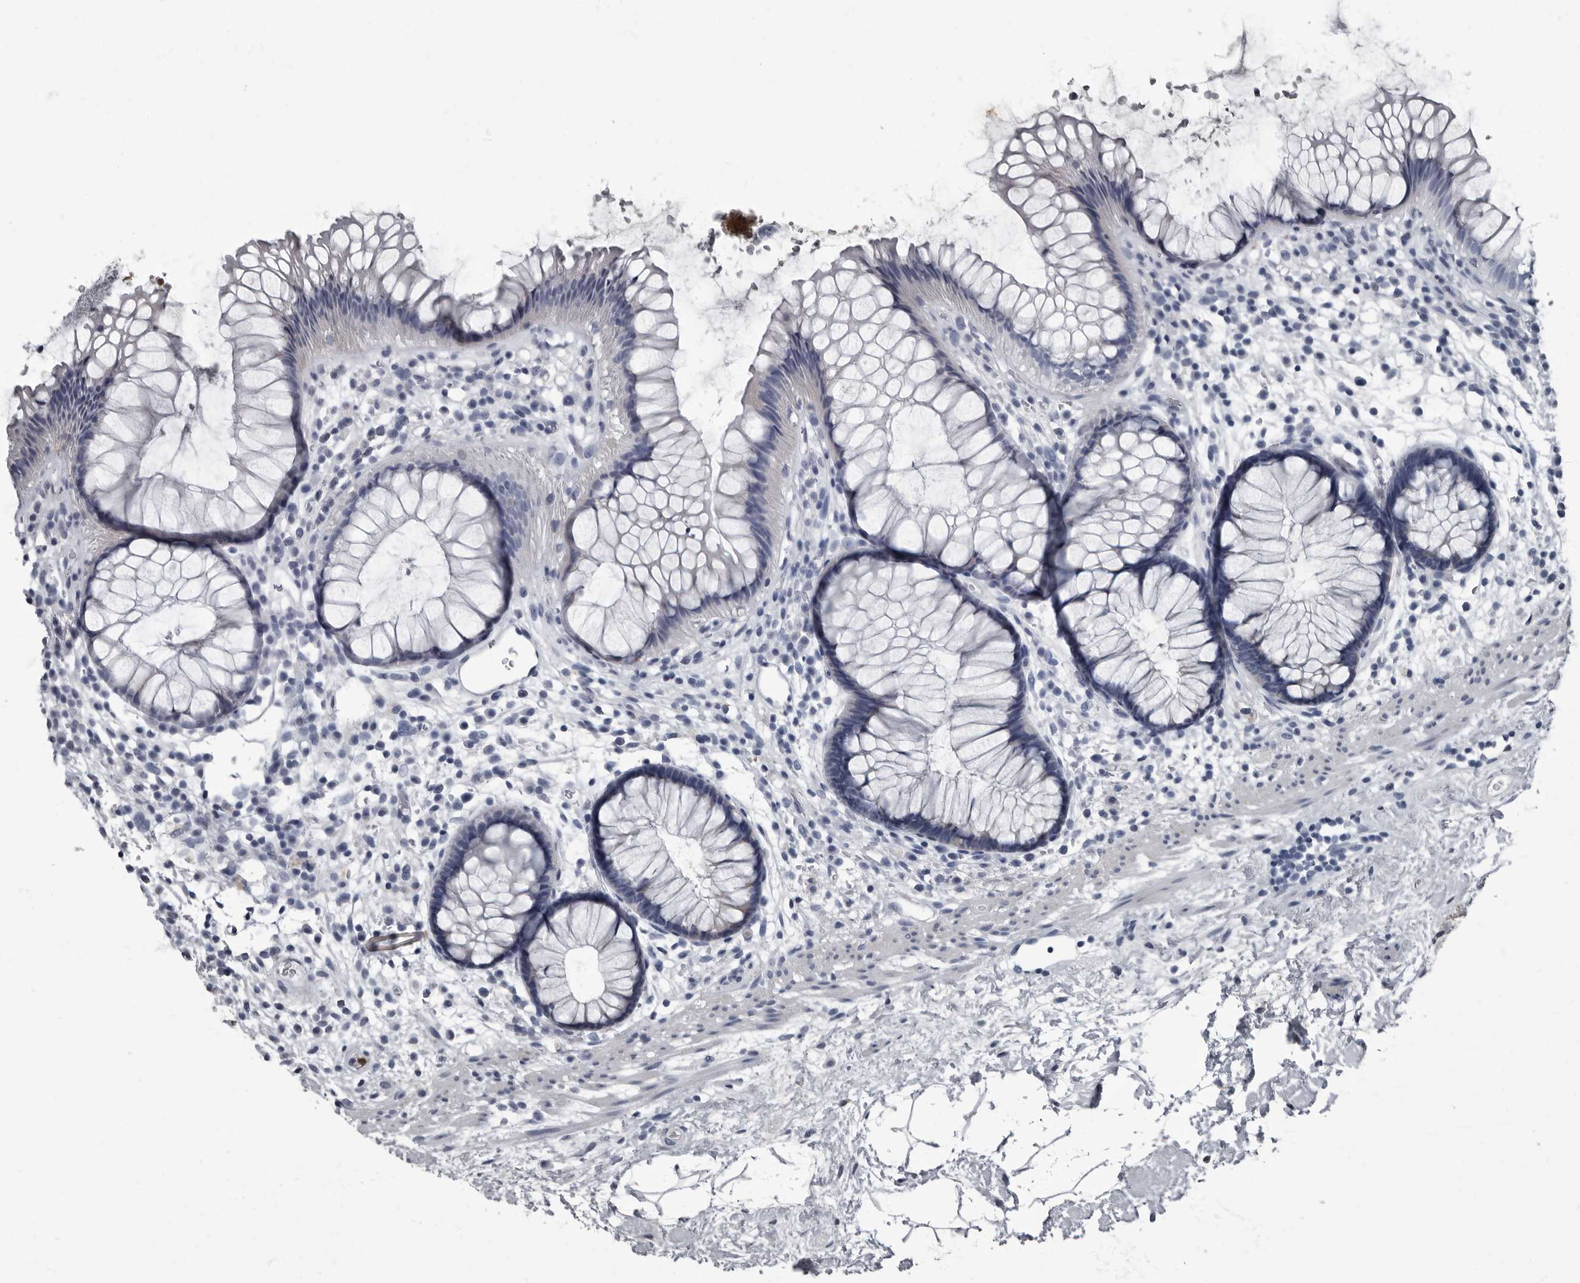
{"staining": {"intensity": "negative", "quantity": "none", "location": "none"}, "tissue": "rectum", "cell_type": "Glandular cells", "image_type": "normal", "snomed": [{"axis": "morphology", "description": "Normal tissue, NOS"}, {"axis": "topography", "description": "Rectum"}], "caption": "Immunohistochemistry of unremarkable rectum displays no expression in glandular cells.", "gene": "TPD52L1", "patient": {"sex": "male", "age": 51}}